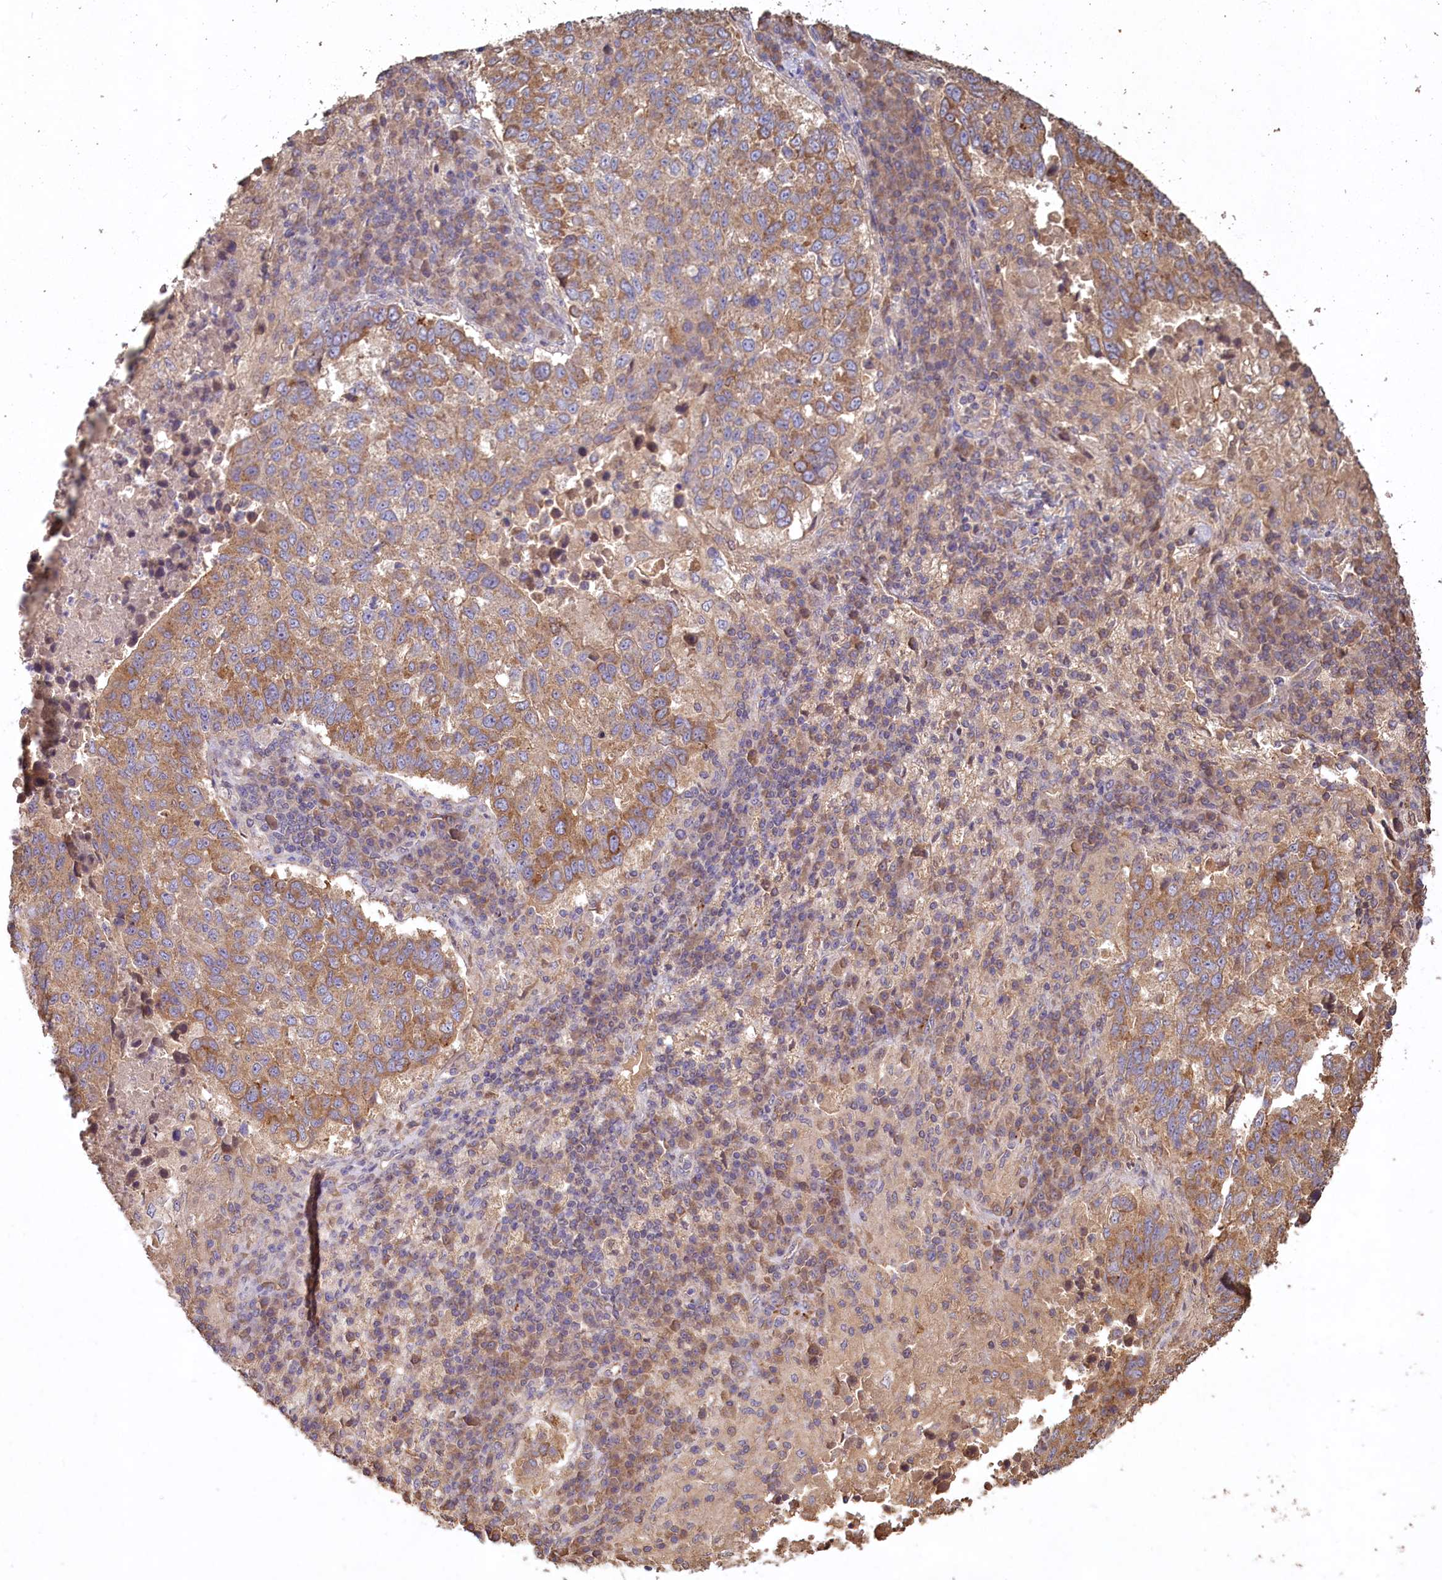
{"staining": {"intensity": "moderate", "quantity": ">75%", "location": "cytoplasmic/membranous"}, "tissue": "lung cancer", "cell_type": "Tumor cells", "image_type": "cancer", "snomed": [{"axis": "morphology", "description": "Squamous cell carcinoma, NOS"}, {"axis": "topography", "description": "Lung"}], "caption": "DAB immunohistochemical staining of squamous cell carcinoma (lung) displays moderate cytoplasmic/membranous protein positivity in approximately >75% of tumor cells.", "gene": "FUNDC1", "patient": {"sex": "male", "age": 73}}